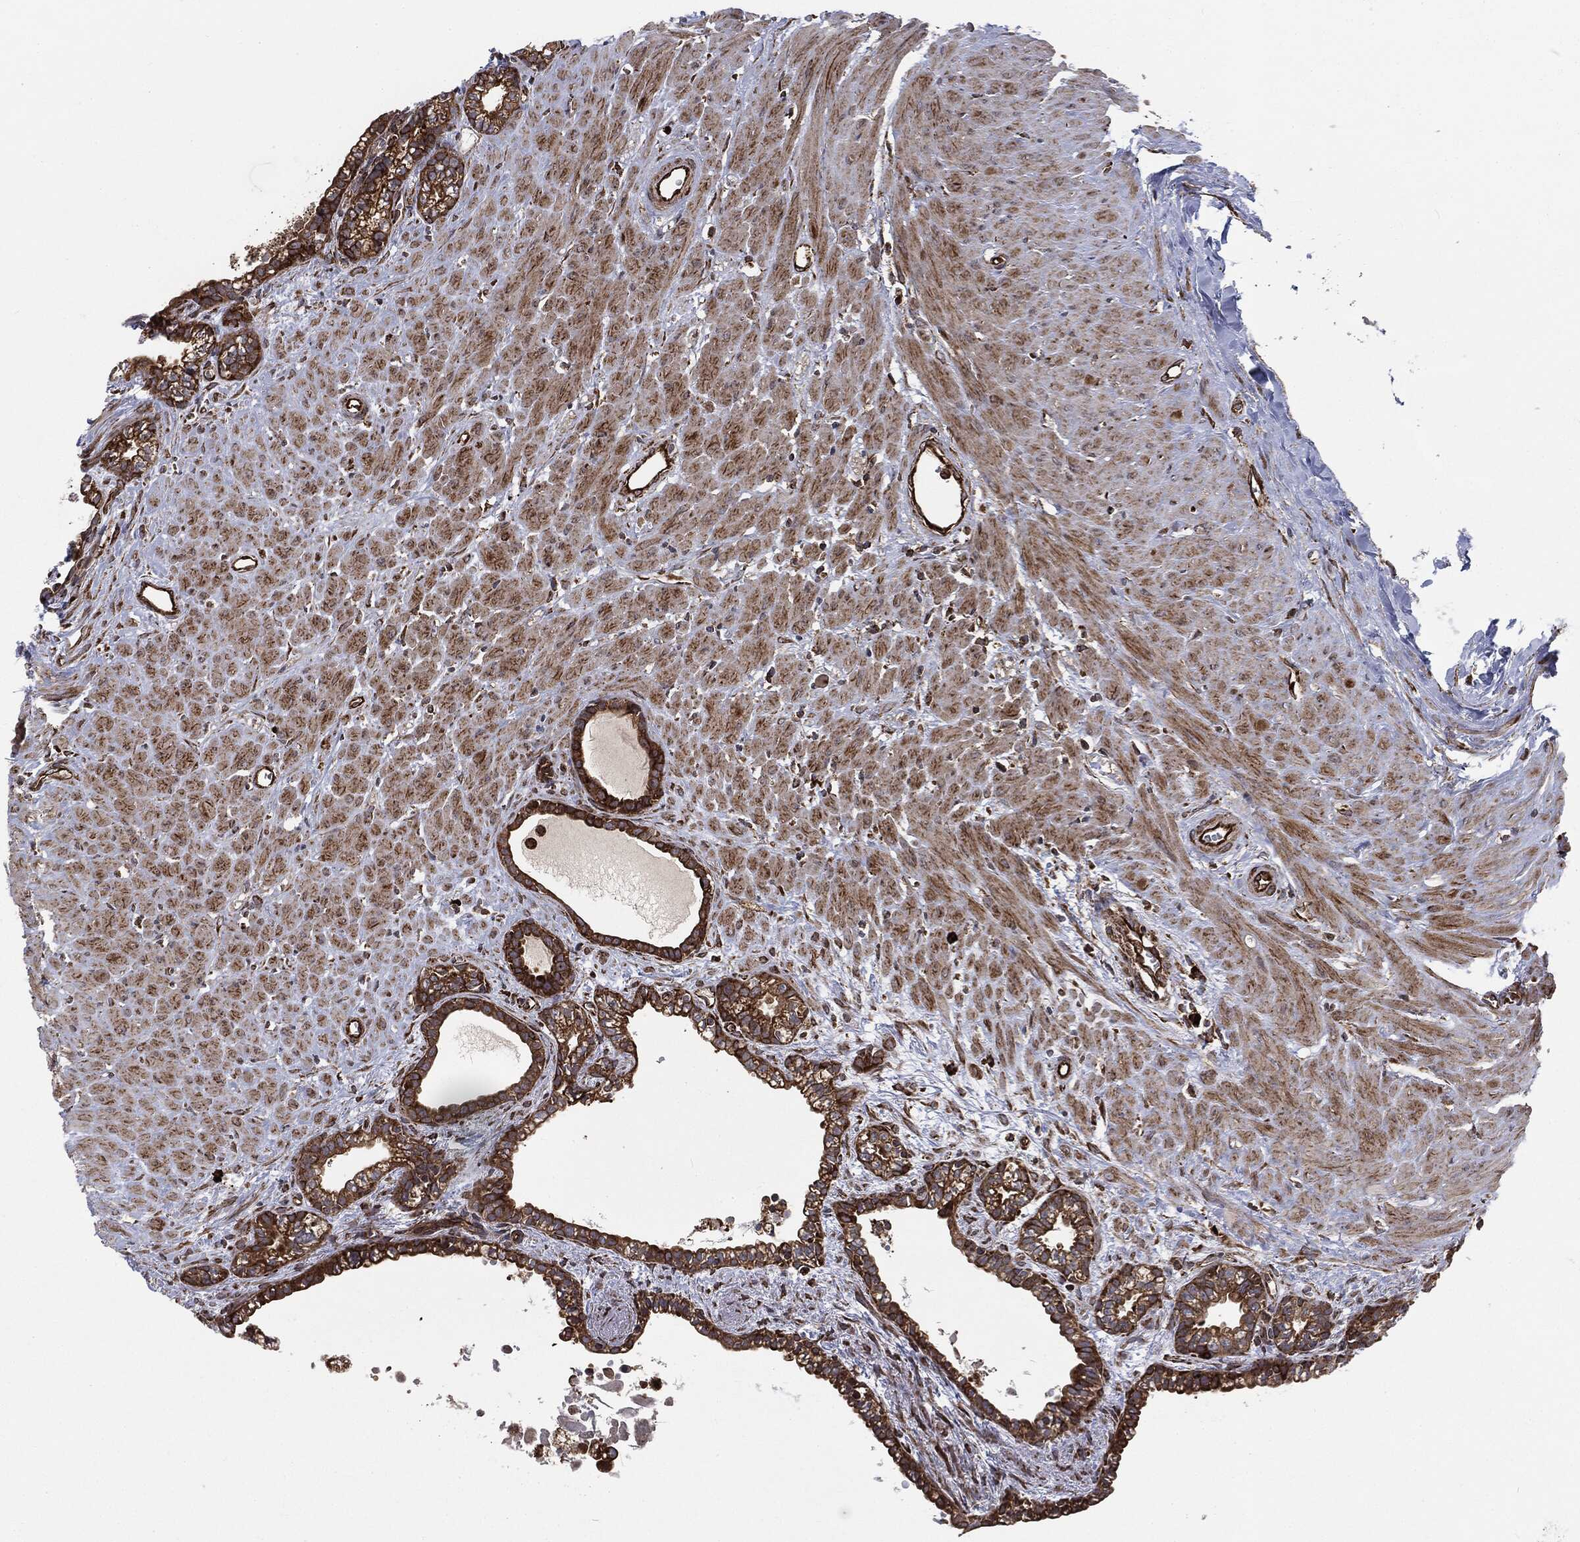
{"staining": {"intensity": "strong", "quantity": ">75%", "location": "cytoplasmic/membranous"}, "tissue": "seminal vesicle", "cell_type": "Glandular cells", "image_type": "normal", "snomed": [{"axis": "morphology", "description": "Normal tissue, NOS"}, {"axis": "morphology", "description": "Urothelial carcinoma, NOS"}, {"axis": "topography", "description": "Urinary bladder"}, {"axis": "topography", "description": "Seminal veicle"}], "caption": "Immunohistochemistry (IHC) of unremarkable seminal vesicle demonstrates high levels of strong cytoplasmic/membranous expression in about >75% of glandular cells. The protein of interest is shown in brown color, while the nuclei are stained blue.", "gene": "CYLD", "patient": {"sex": "male", "age": 76}}